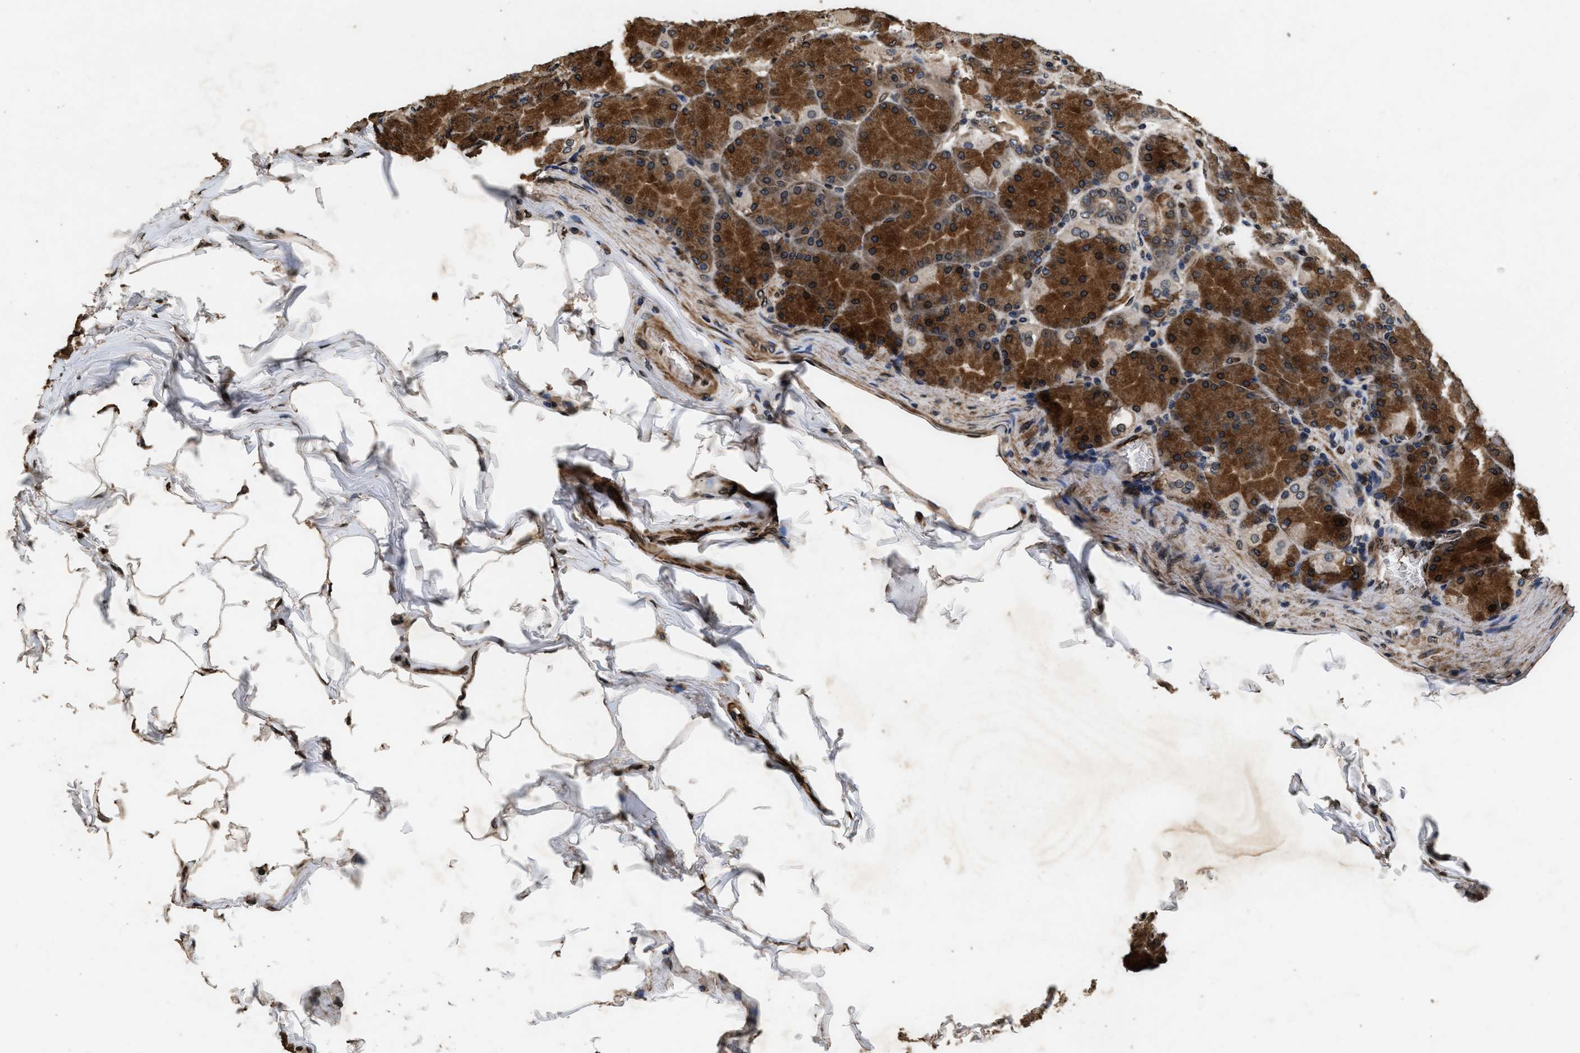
{"staining": {"intensity": "strong", "quantity": "25%-75%", "location": "cytoplasmic/membranous,nuclear"}, "tissue": "stomach", "cell_type": "Glandular cells", "image_type": "normal", "snomed": [{"axis": "morphology", "description": "Normal tissue, NOS"}, {"axis": "topography", "description": "Stomach, upper"}], "caption": "A high amount of strong cytoplasmic/membranous,nuclear expression is identified in about 25%-75% of glandular cells in benign stomach.", "gene": "ACCS", "patient": {"sex": "female", "age": 56}}